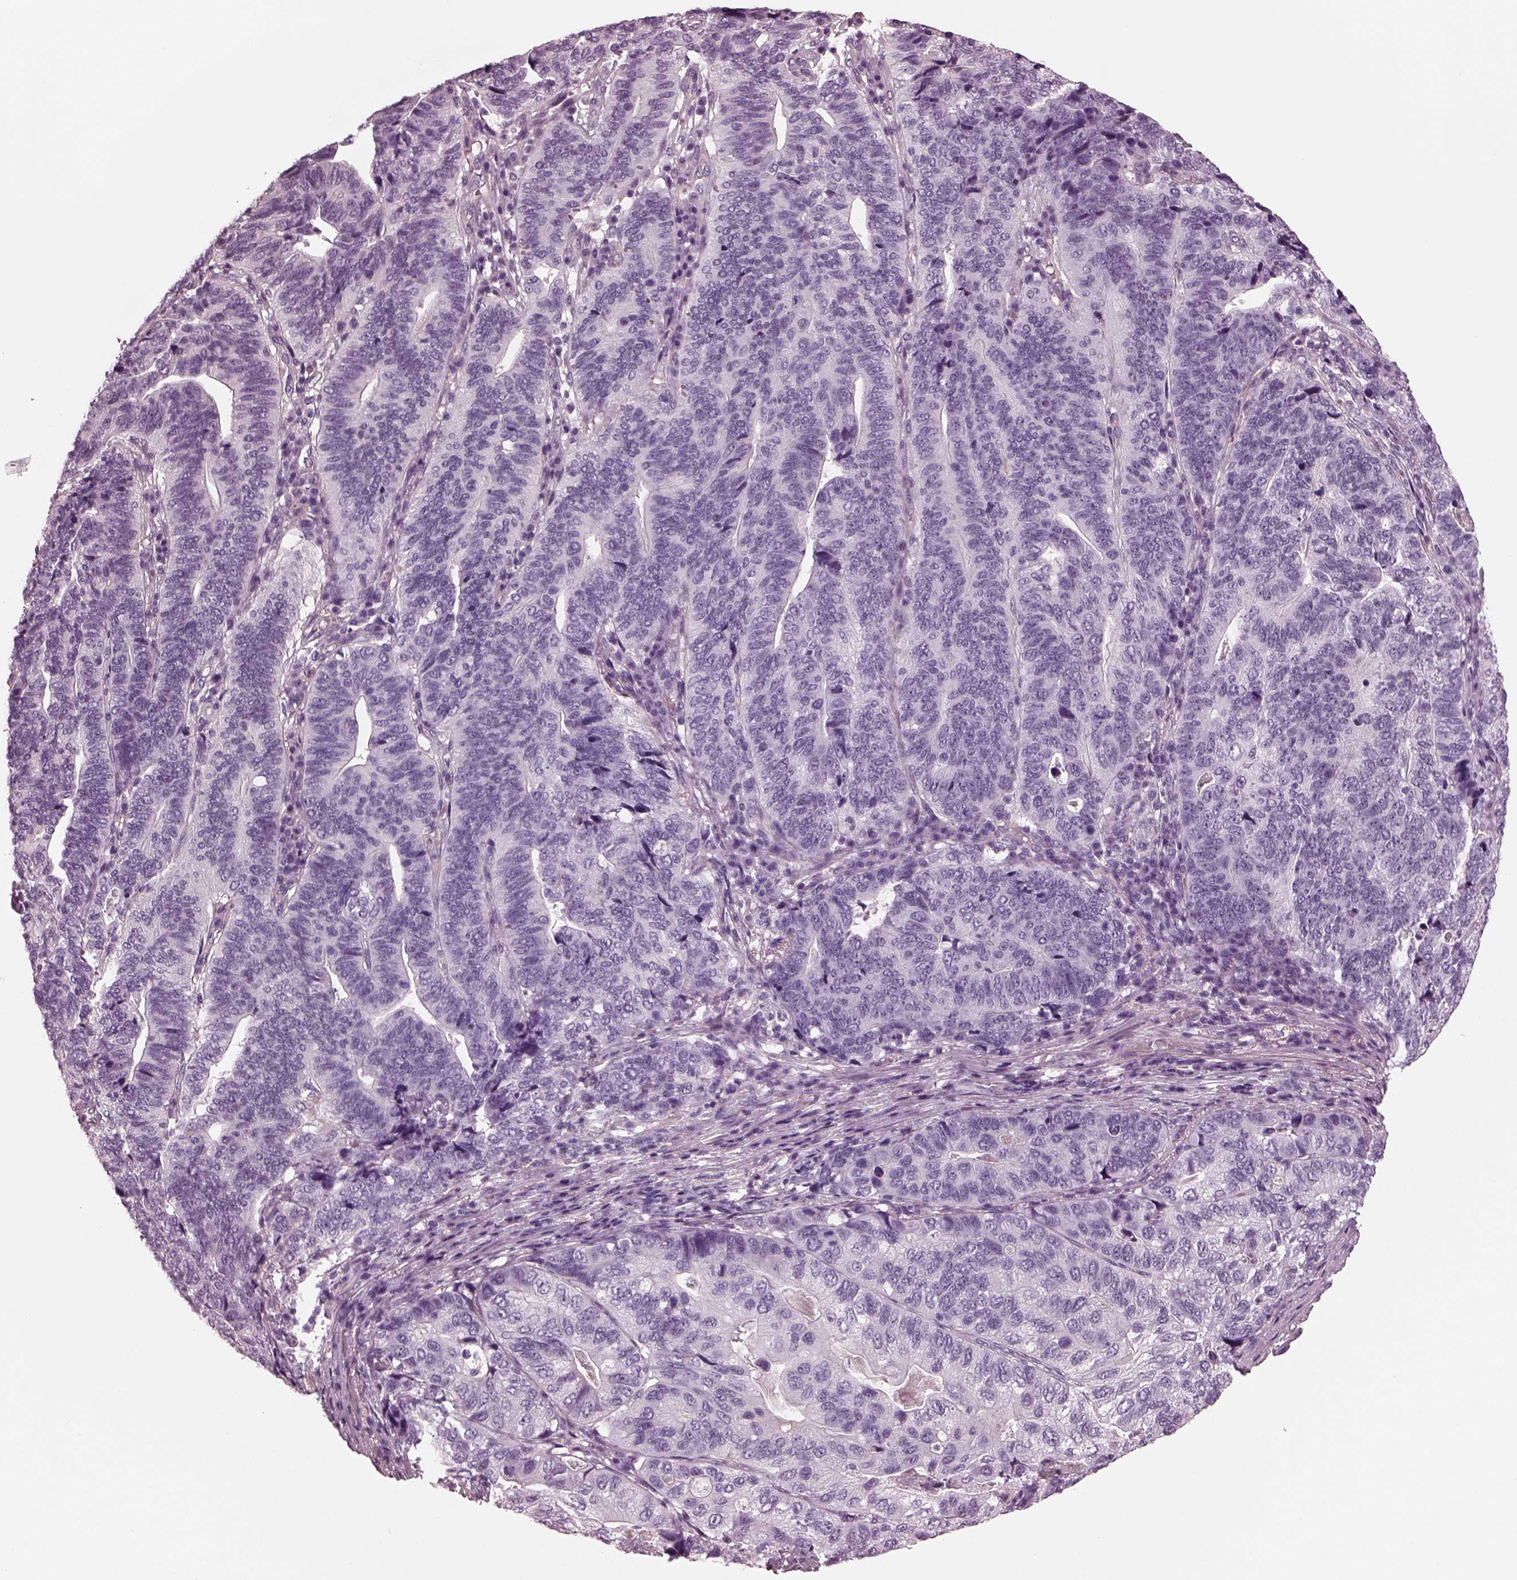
{"staining": {"intensity": "negative", "quantity": "none", "location": "none"}, "tissue": "stomach cancer", "cell_type": "Tumor cells", "image_type": "cancer", "snomed": [{"axis": "morphology", "description": "Adenocarcinoma, NOS"}, {"axis": "topography", "description": "Stomach, upper"}], "caption": "This micrograph is of stomach cancer (adenocarcinoma) stained with IHC to label a protein in brown with the nuclei are counter-stained blue. There is no expression in tumor cells.", "gene": "CGA", "patient": {"sex": "female", "age": 67}}